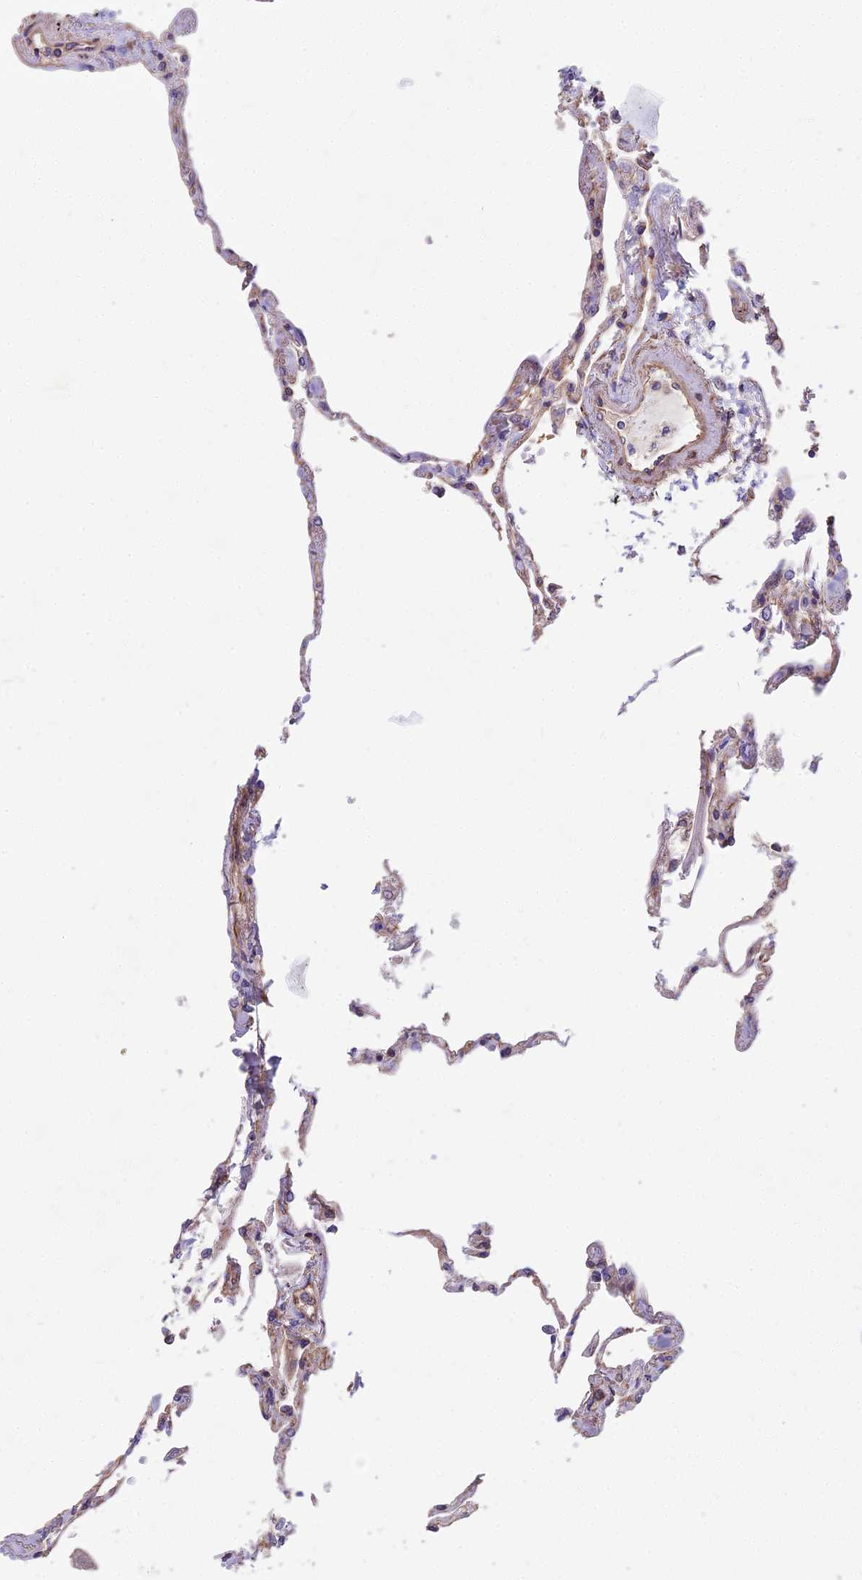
{"staining": {"intensity": "moderate", "quantity": "25%-75%", "location": "cytoplasmic/membranous"}, "tissue": "lung", "cell_type": "Alveolar cells", "image_type": "normal", "snomed": [{"axis": "morphology", "description": "Normal tissue, NOS"}, {"axis": "topography", "description": "Lung"}], "caption": "High-power microscopy captured an immunohistochemistry image of benign lung, revealing moderate cytoplasmic/membranous expression in approximately 25%-75% of alveolar cells.", "gene": "DCTN3", "patient": {"sex": "female", "age": 67}}